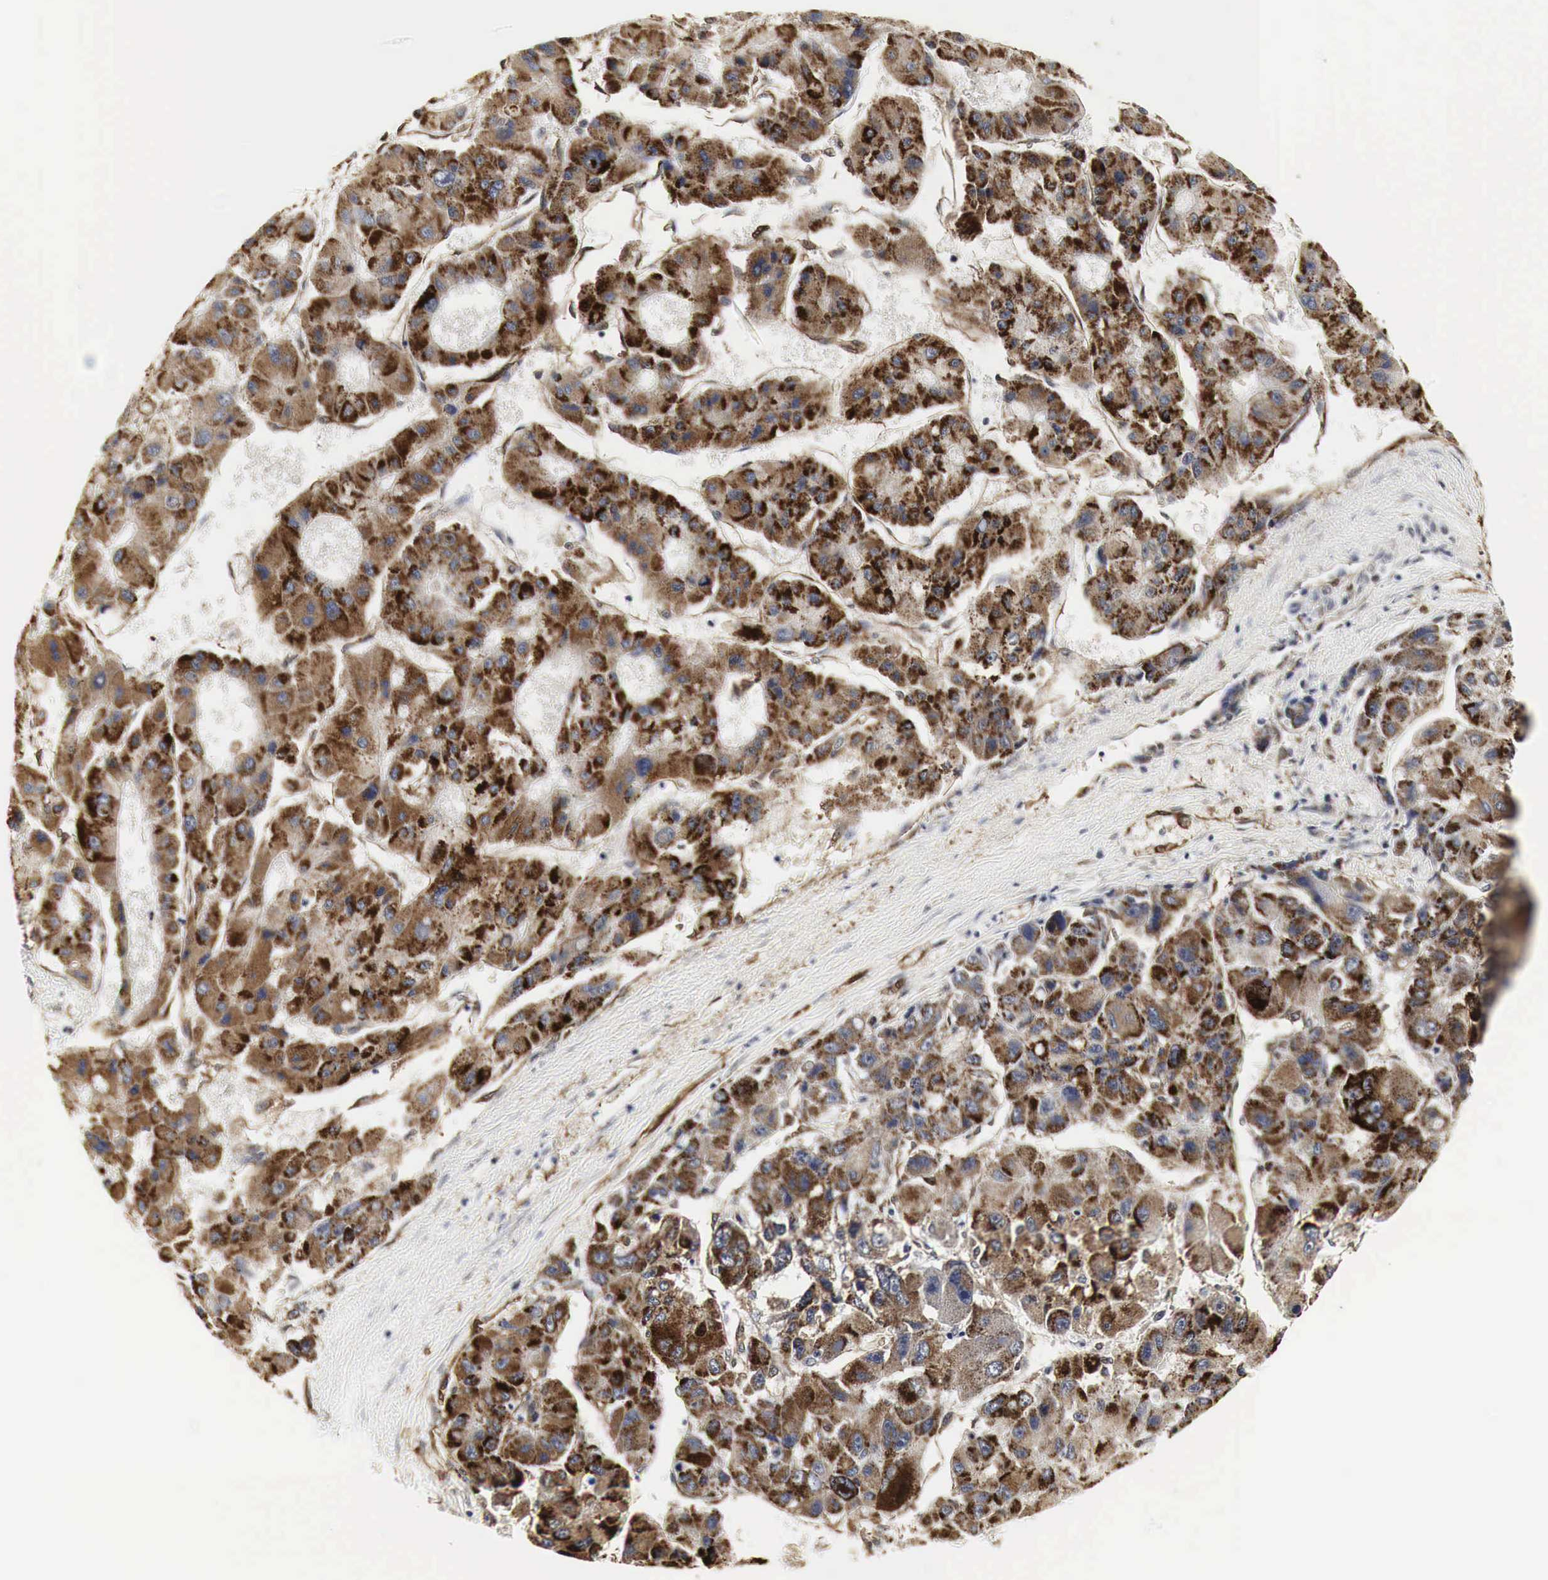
{"staining": {"intensity": "strong", "quantity": ">75%", "location": "cytoplasmic/membranous"}, "tissue": "liver cancer", "cell_type": "Tumor cells", "image_type": "cancer", "snomed": [{"axis": "morphology", "description": "Carcinoma, Hepatocellular, NOS"}, {"axis": "topography", "description": "Liver"}], "caption": "The photomicrograph exhibits staining of hepatocellular carcinoma (liver), revealing strong cytoplasmic/membranous protein staining (brown color) within tumor cells.", "gene": "SPIN1", "patient": {"sex": "male", "age": 64}}